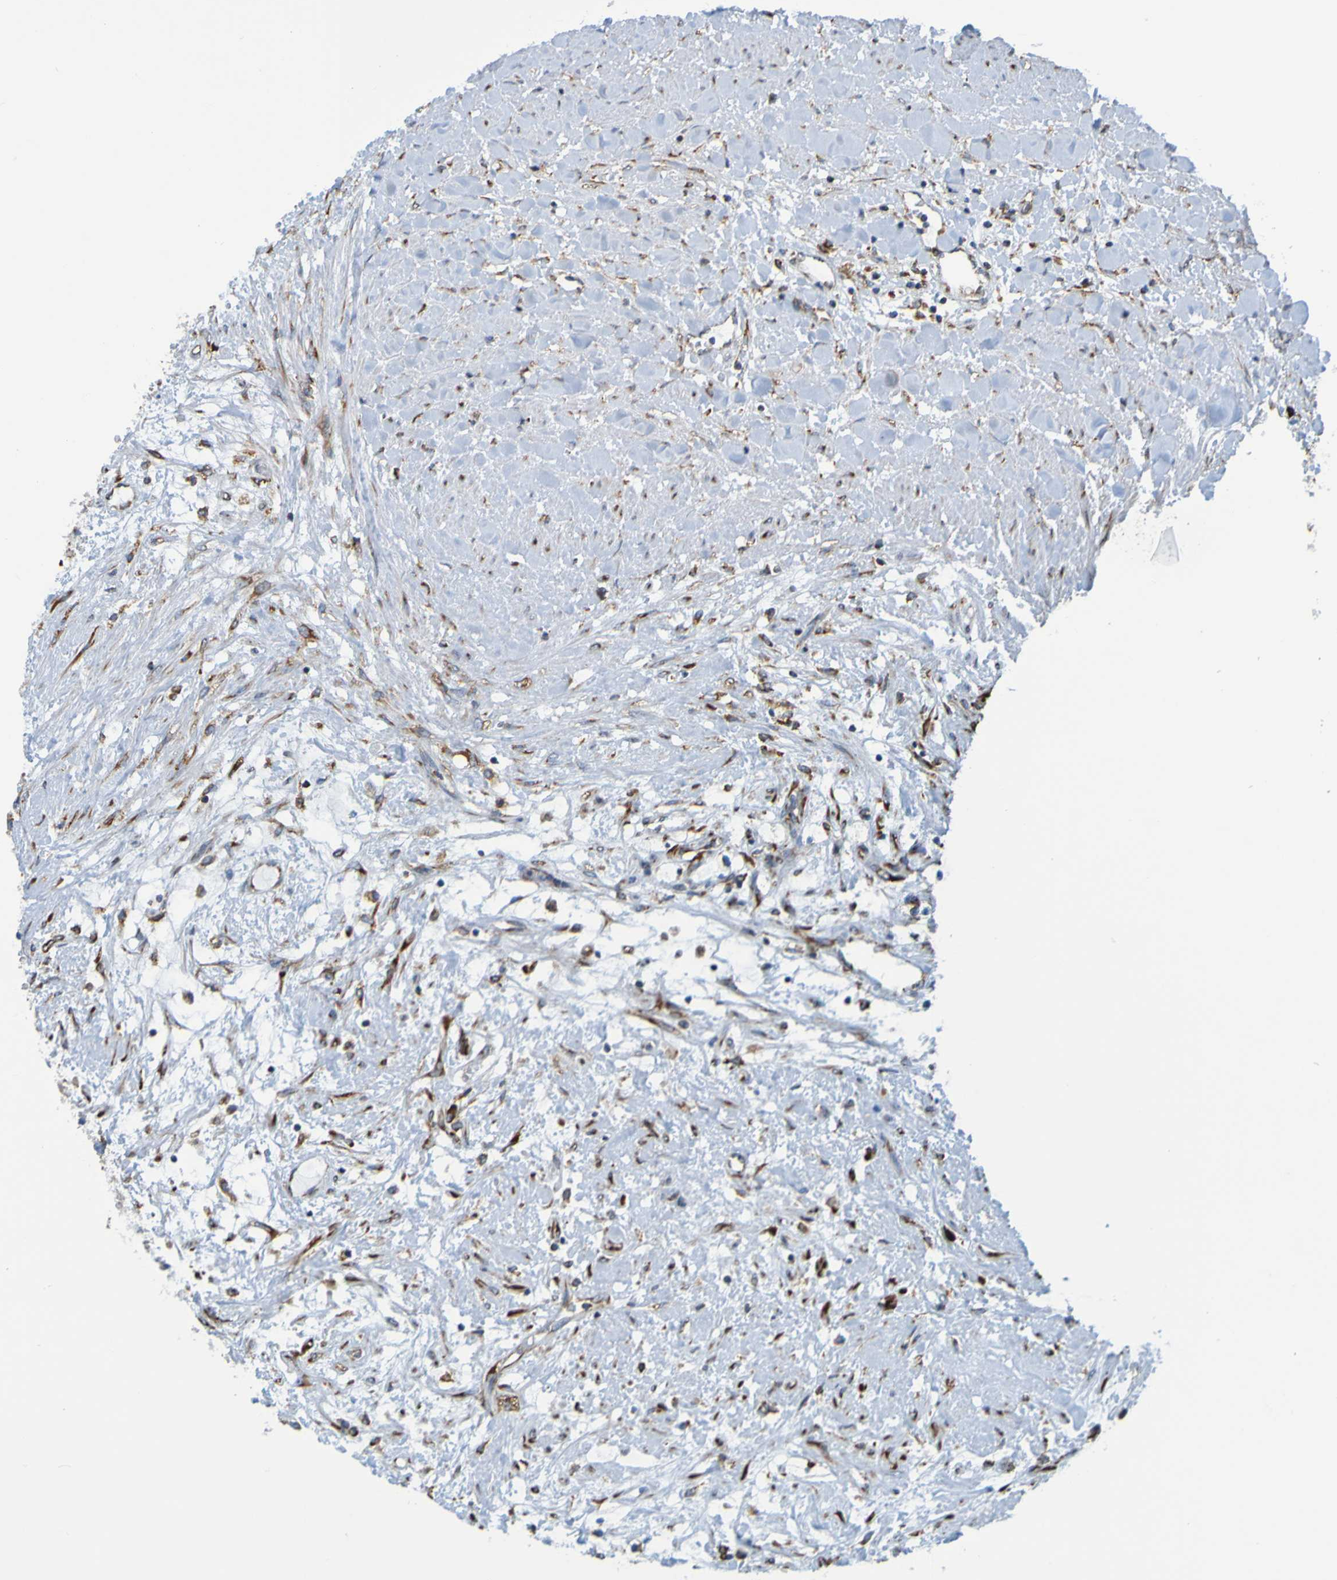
{"staining": {"intensity": "negative", "quantity": "none", "location": "none"}, "tissue": "renal cancer", "cell_type": "Tumor cells", "image_type": "cancer", "snomed": [{"axis": "morphology", "description": "Adenocarcinoma, NOS"}, {"axis": "topography", "description": "Kidney"}], "caption": "A high-resolution image shows immunohistochemistry staining of renal cancer, which reveals no significant positivity in tumor cells.", "gene": "SSR1", "patient": {"sex": "male", "age": 68}}